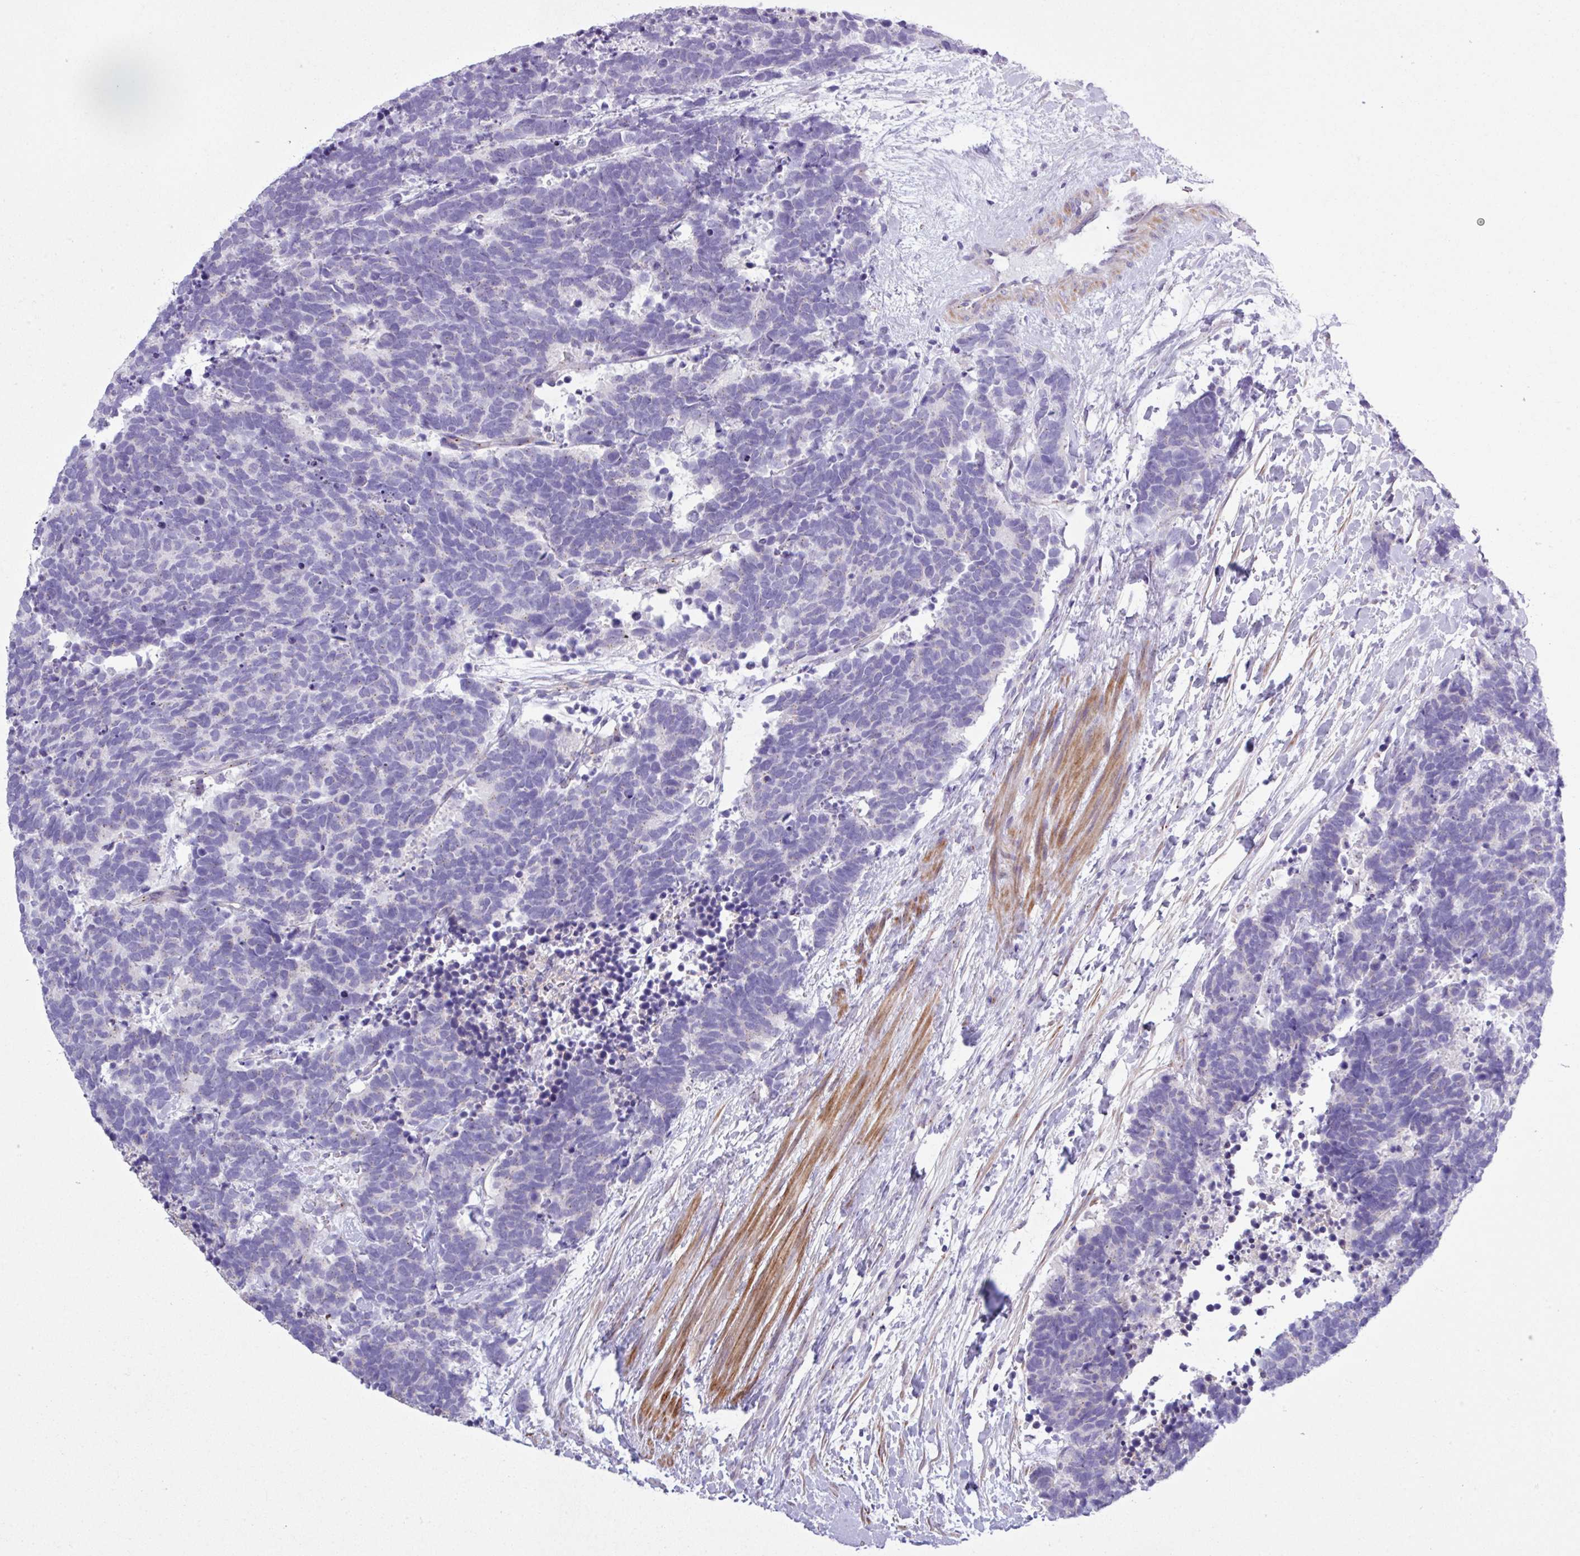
{"staining": {"intensity": "negative", "quantity": "none", "location": "none"}, "tissue": "carcinoid", "cell_type": "Tumor cells", "image_type": "cancer", "snomed": [{"axis": "morphology", "description": "Carcinoma, NOS"}, {"axis": "morphology", "description": "Carcinoid, malignant, NOS"}, {"axis": "topography", "description": "Prostate"}], "caption": "Immunohistochemical staining of carcinoid displays no significant staining in tumor cells.", "gene": "SPINK8", "patient": {"sex": "male", "age": 57}}